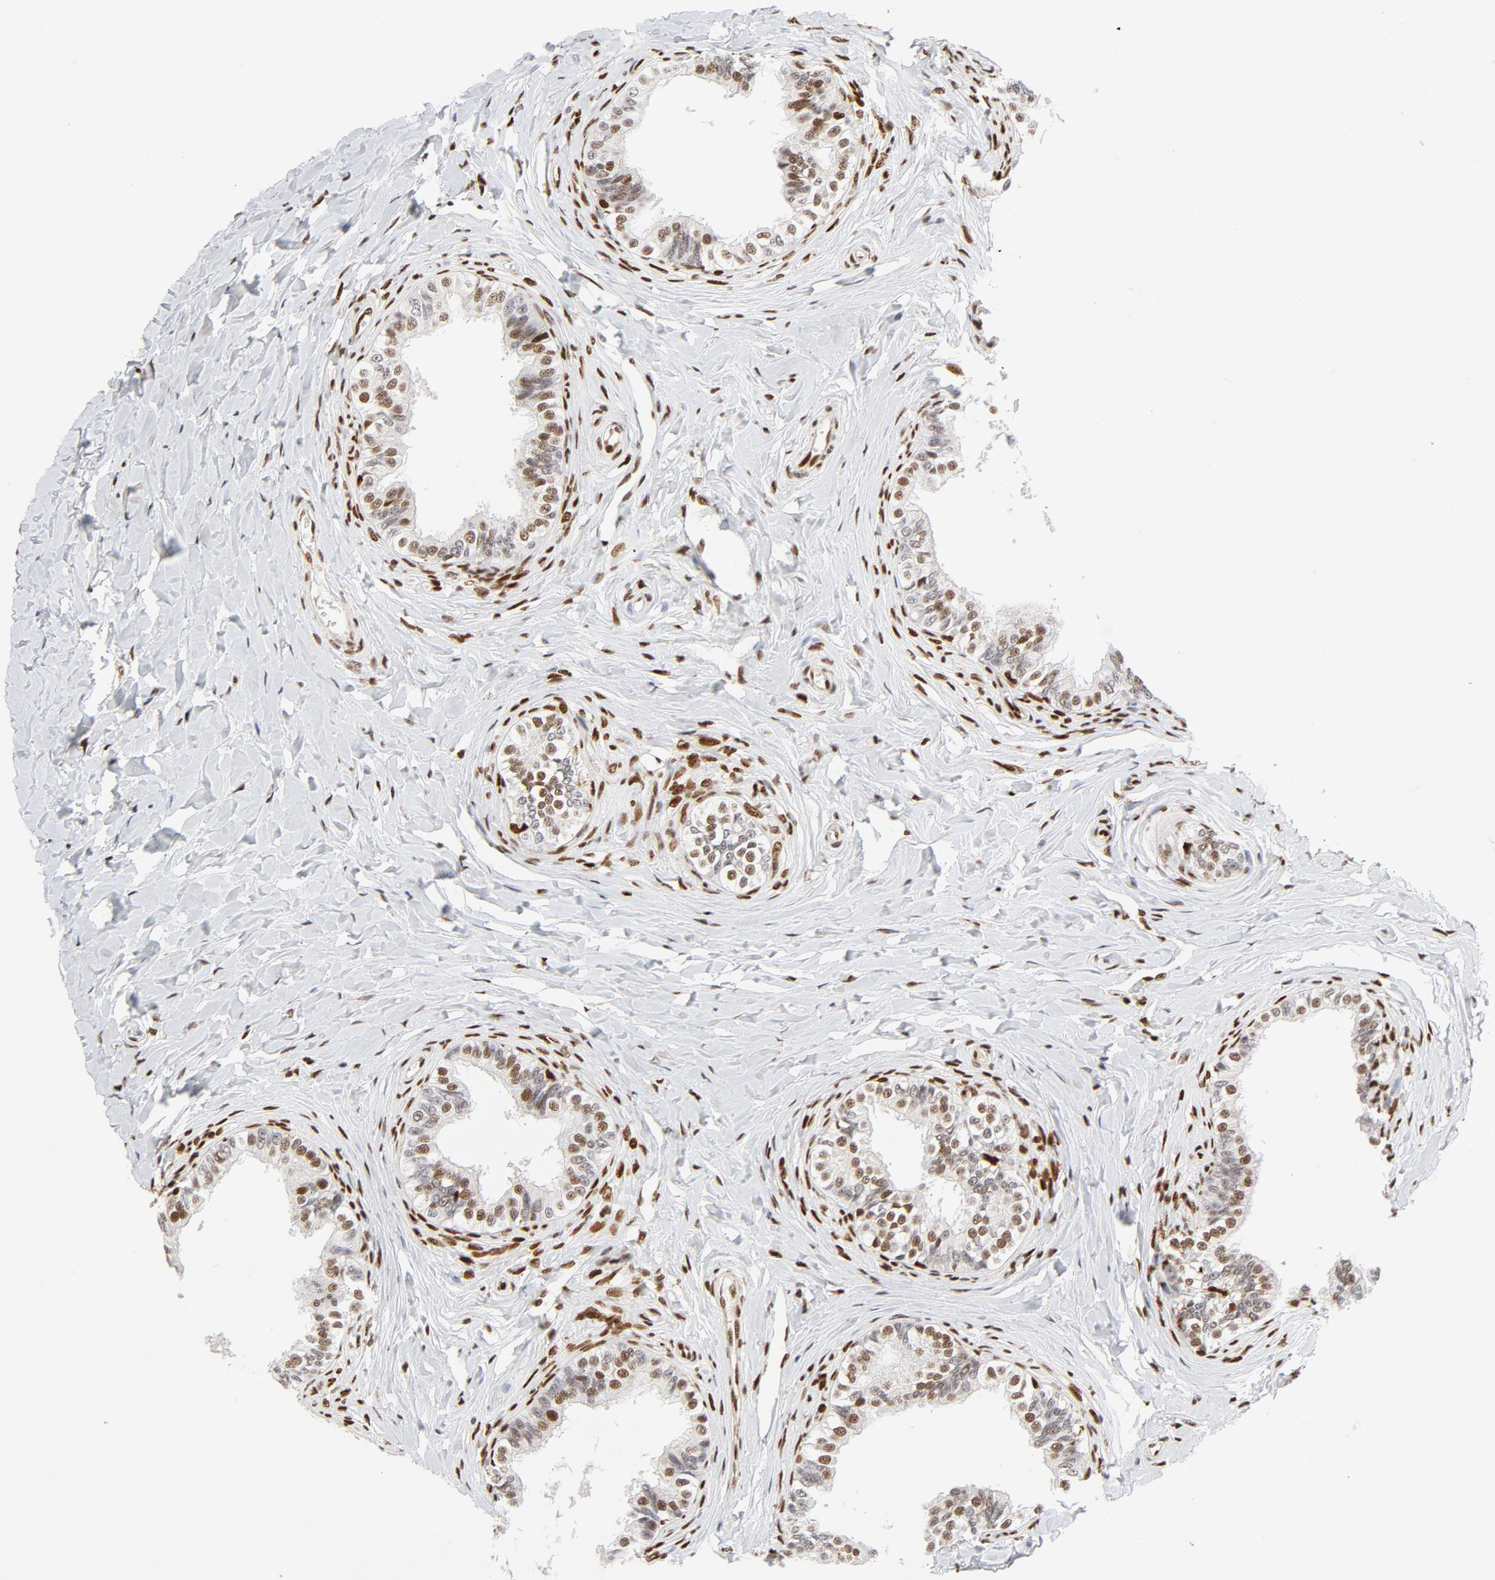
{"staining": {"intensity": "moderate", "quantity": ">75%", "location": "nuclear"}, "tissue": "epididymis", "cell_type": "Glandular cells", "image_type": "normal", "snomed": [{"axis": "morphology", "description": "Normal tissue, NOS"}, {"axis": "topography", "description": "Soft tissue"}, {"axis": "topography", "description": "Epididymis"}], "caption": "Brown immunohistochemical staining in unremarkable human epididymis displays moderate nuclear positivity in about >75% of glandular cells.", "gene": "MEF2A", "patient": {"sex": "male", "age": 26}}